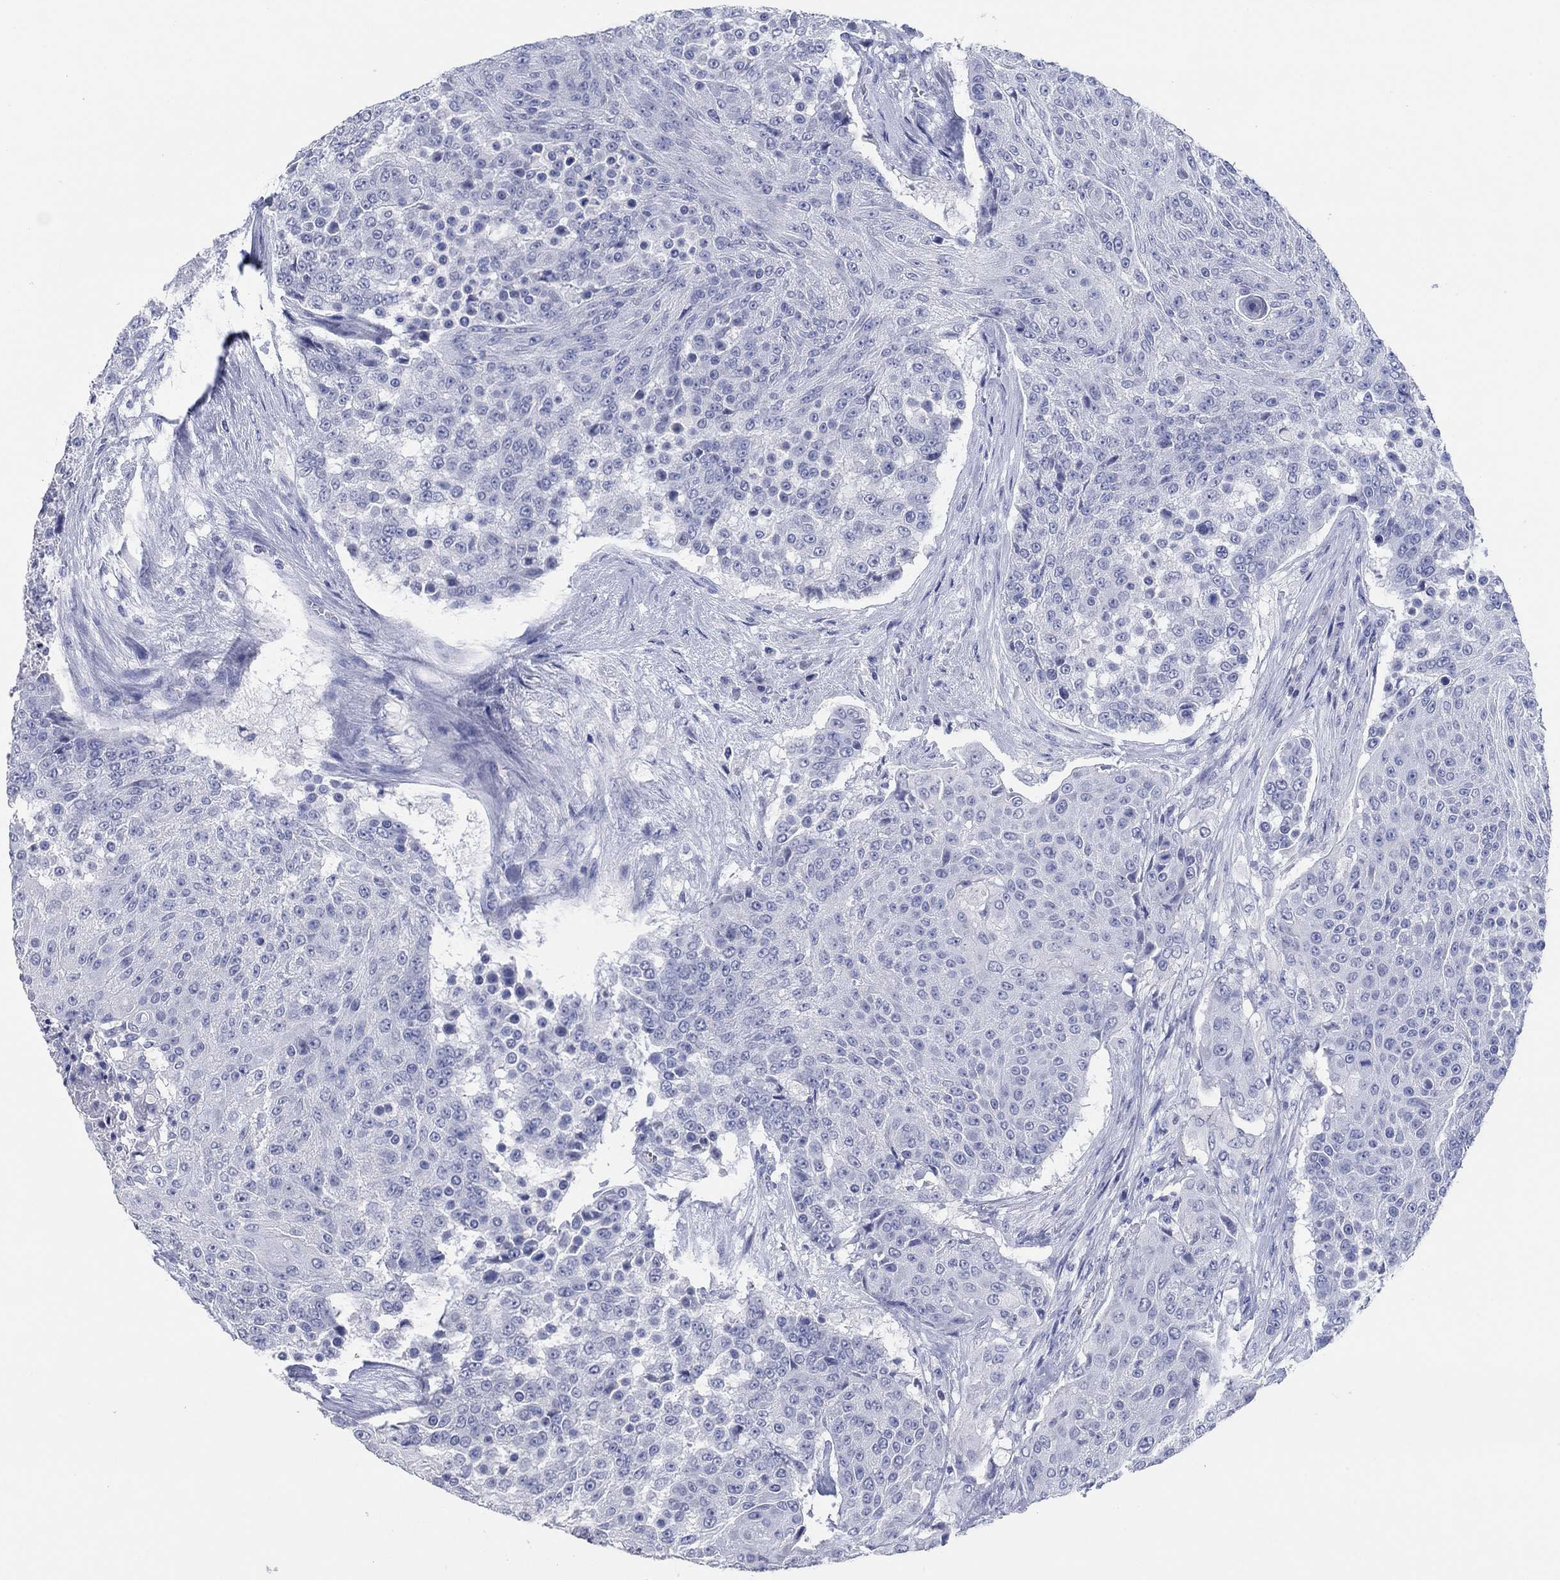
{"staining": {"intensity": "negative", "quantity": "none", "location": "none"}, "tissue": "urothelial cancer", "cell_type": "Tumor cells", "image_type": "cancer", "snomed": [{"axis": "morphology", "description": "Urothelial carcinoma, High grade"}, {"axis": "topography", "description": "Urinary bladder"}], "caption": "A histopathology image of high-grade urothelial carcinoma stained for a protein displays no brown staining in tumor cells. (IHC, brightfield microscopy, high magnification).", "gene": "POU5F1", "patient": {"sex": "female", "age": 63}}